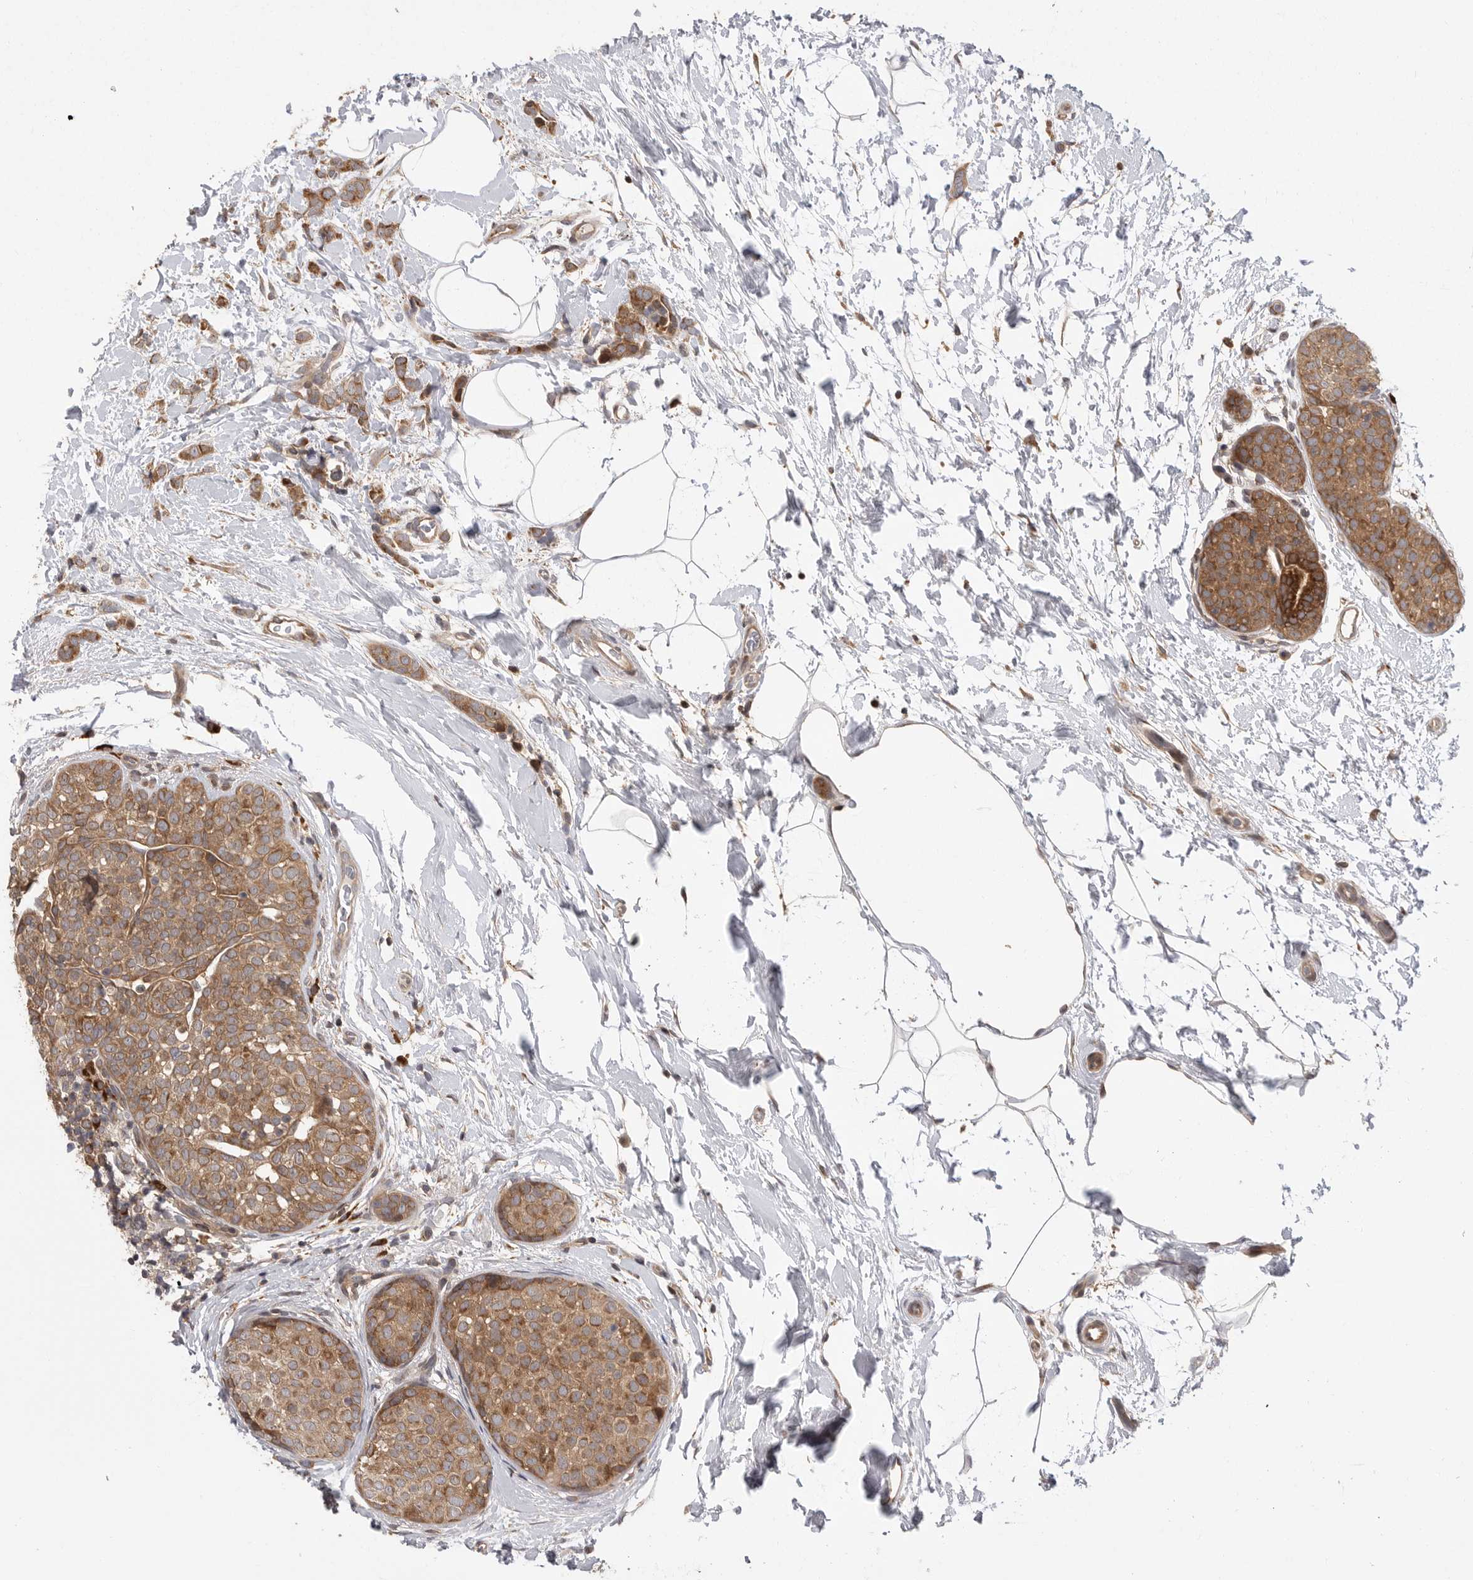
{"staining": {"intensity": "moderate", "quantity": ">75%", "location": "cytoplasmic/membranous"}, "tissue": "breast cancer", "cell_type": "Tumor cells", "image_type": "cancer", "snomed": [{"axis": "morphology", "description": "Lobular carcinoma, in situ"}, {"axis": "morphology", "description": "Lobular carcinoma"}, {"axis": "topography", "description": "Breast"}], "caption": "Breast lobular carcinoma in situ stained for a protein (brown) demonstrates moderate cytoplasmic/membranous positive expression in approximately >75% of tumor cells.", "gene": "OXR1", "patient": {"sex": "female", "age": 41}}